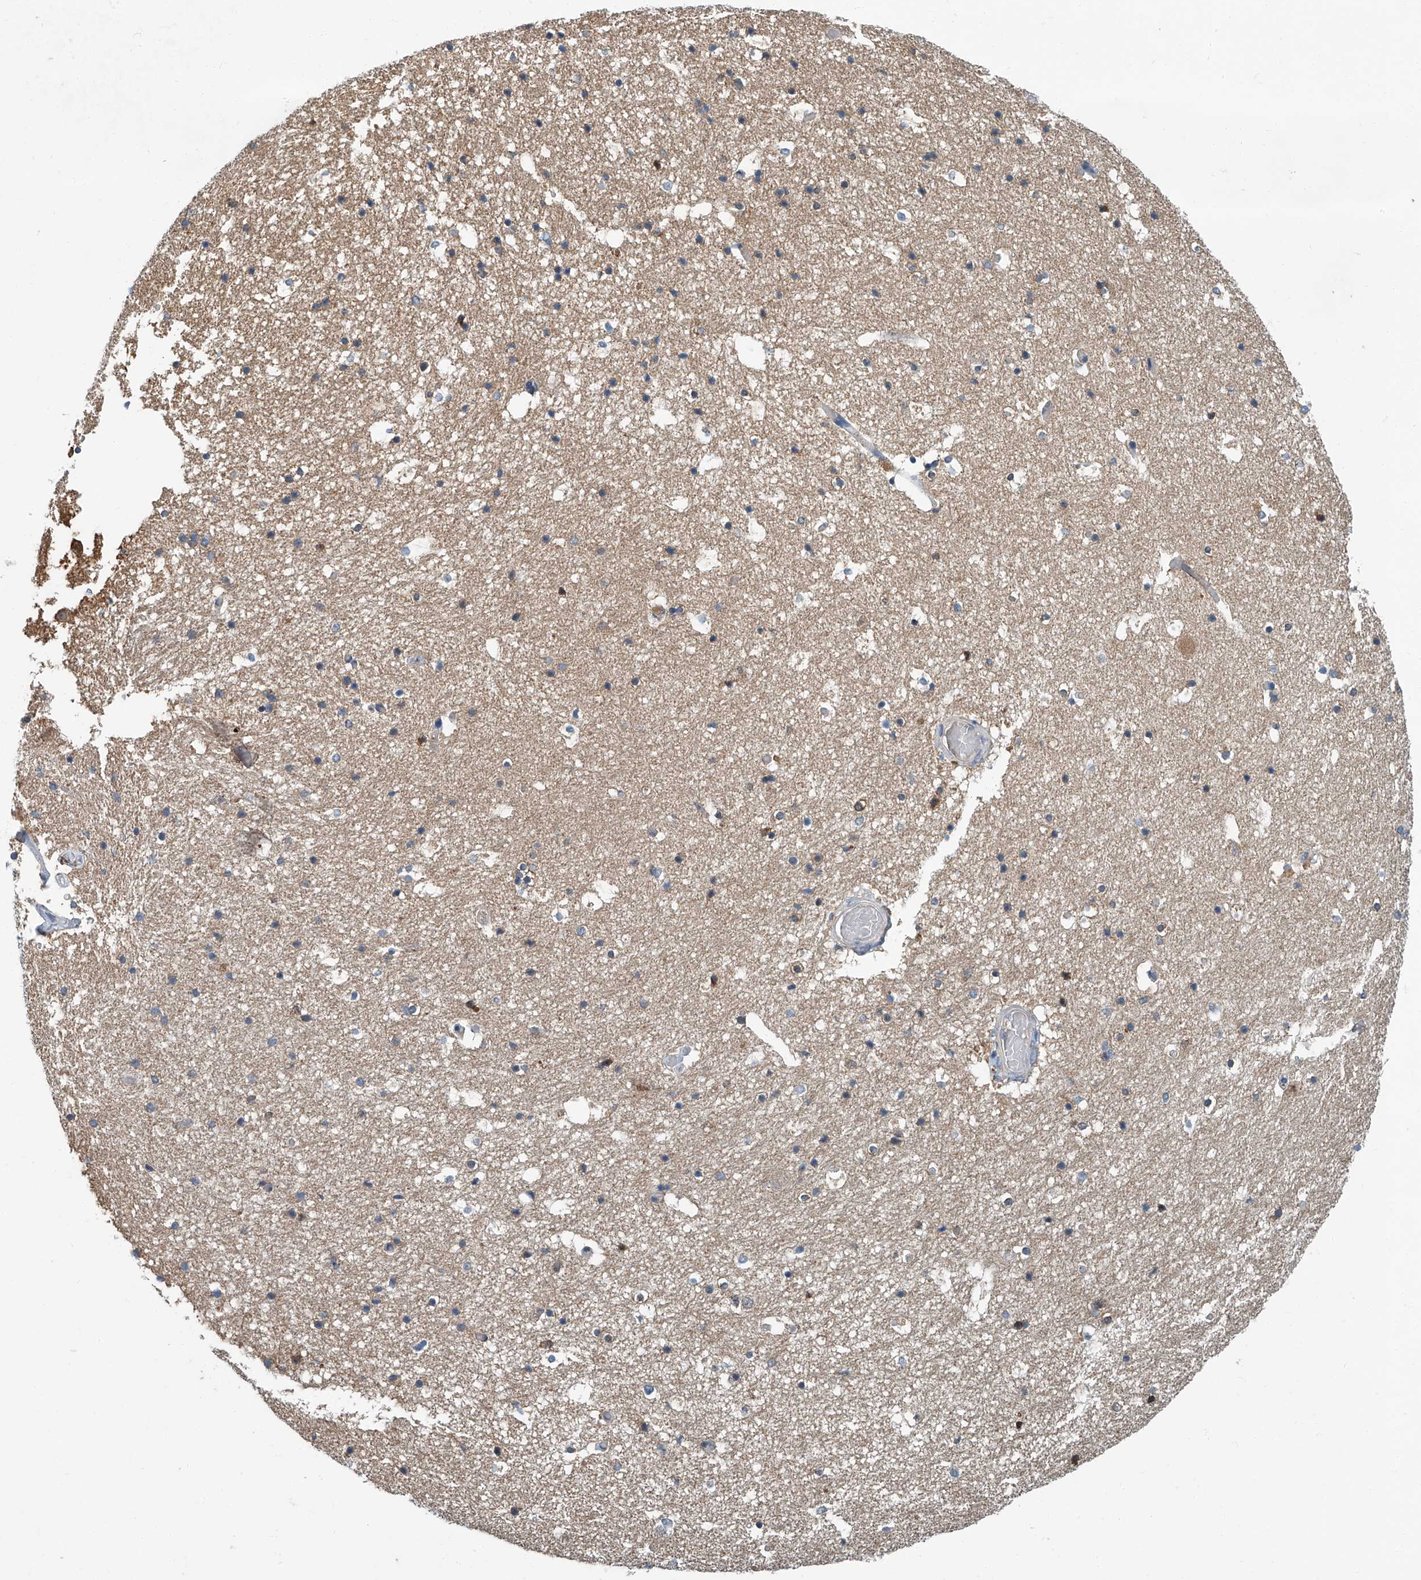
{"staining": {"intensity": "weak", "quantity": "<25%", "location": "cytoplasmic/membranous"}, "tissue": "hippocampus", "cell_type": "Glial cells", "image_type": "normal", "snomed": [{"axis": "morphology", "description": "Normal tissue, NOS"}, {"axis": "topography", "description": "Hippocampus"}], "caption": "There is no significant staining in glial cells of hippocampus. (DAB immunohistochemistry, high magnification).", "gene": "CLK1", "patient": {"sex": "female", "age": 52}}